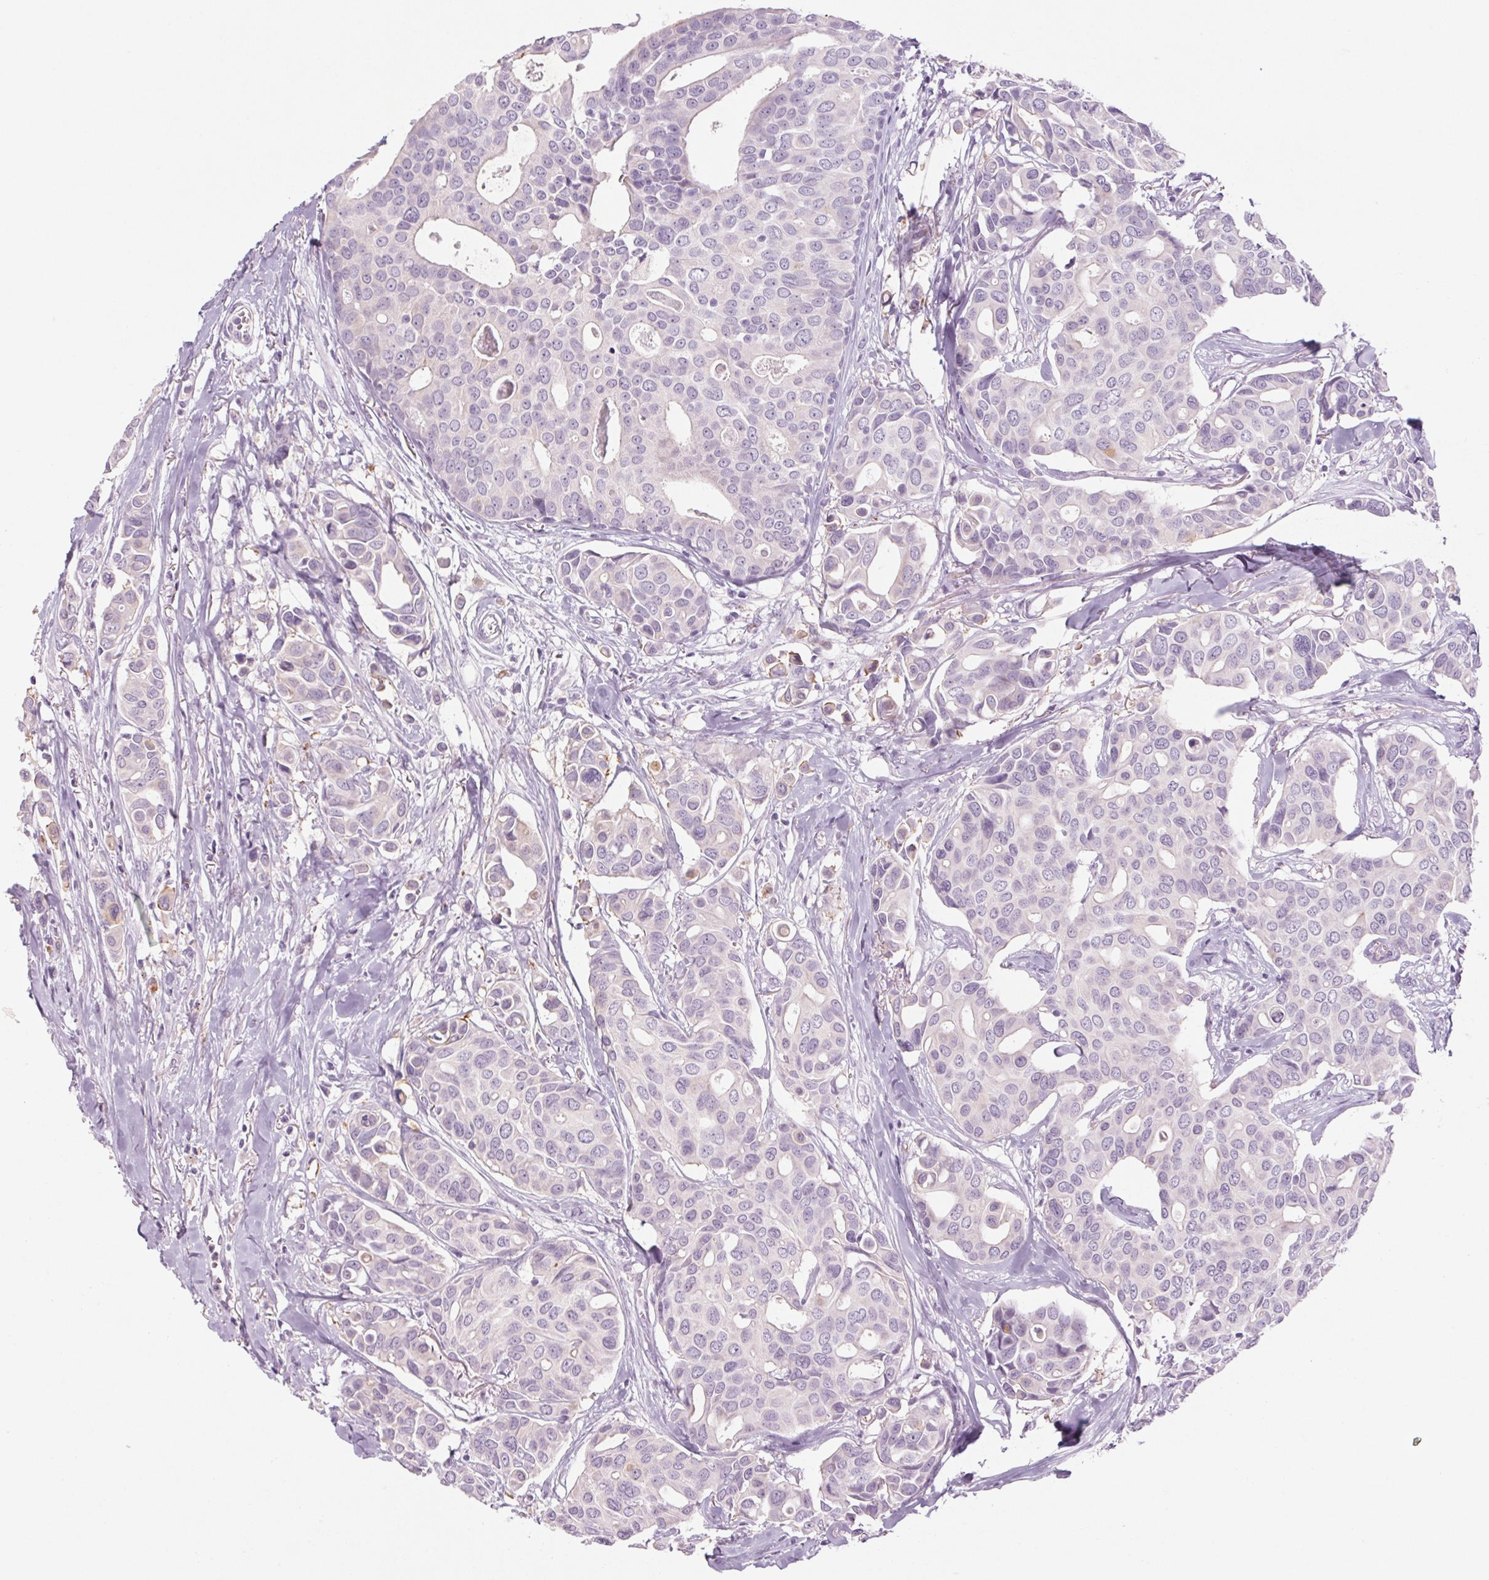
{"staining": {"intensity": "negative", "quantity": "none", "location": "none"}, "tissue": "breast cancer", "cell_type": "Tumor cells", "image_type": "cancer", "snomed": [{"axis": "morphology", "description": "Duct carcinoma"}, {"axis": "topography", "description": "Breast"}], "caption": "There is no significant positivity in tumor cells of breast invasive ductal carcinoma.", "gene": "RPTN", "patient": {"sex": "female", "age": 54}}